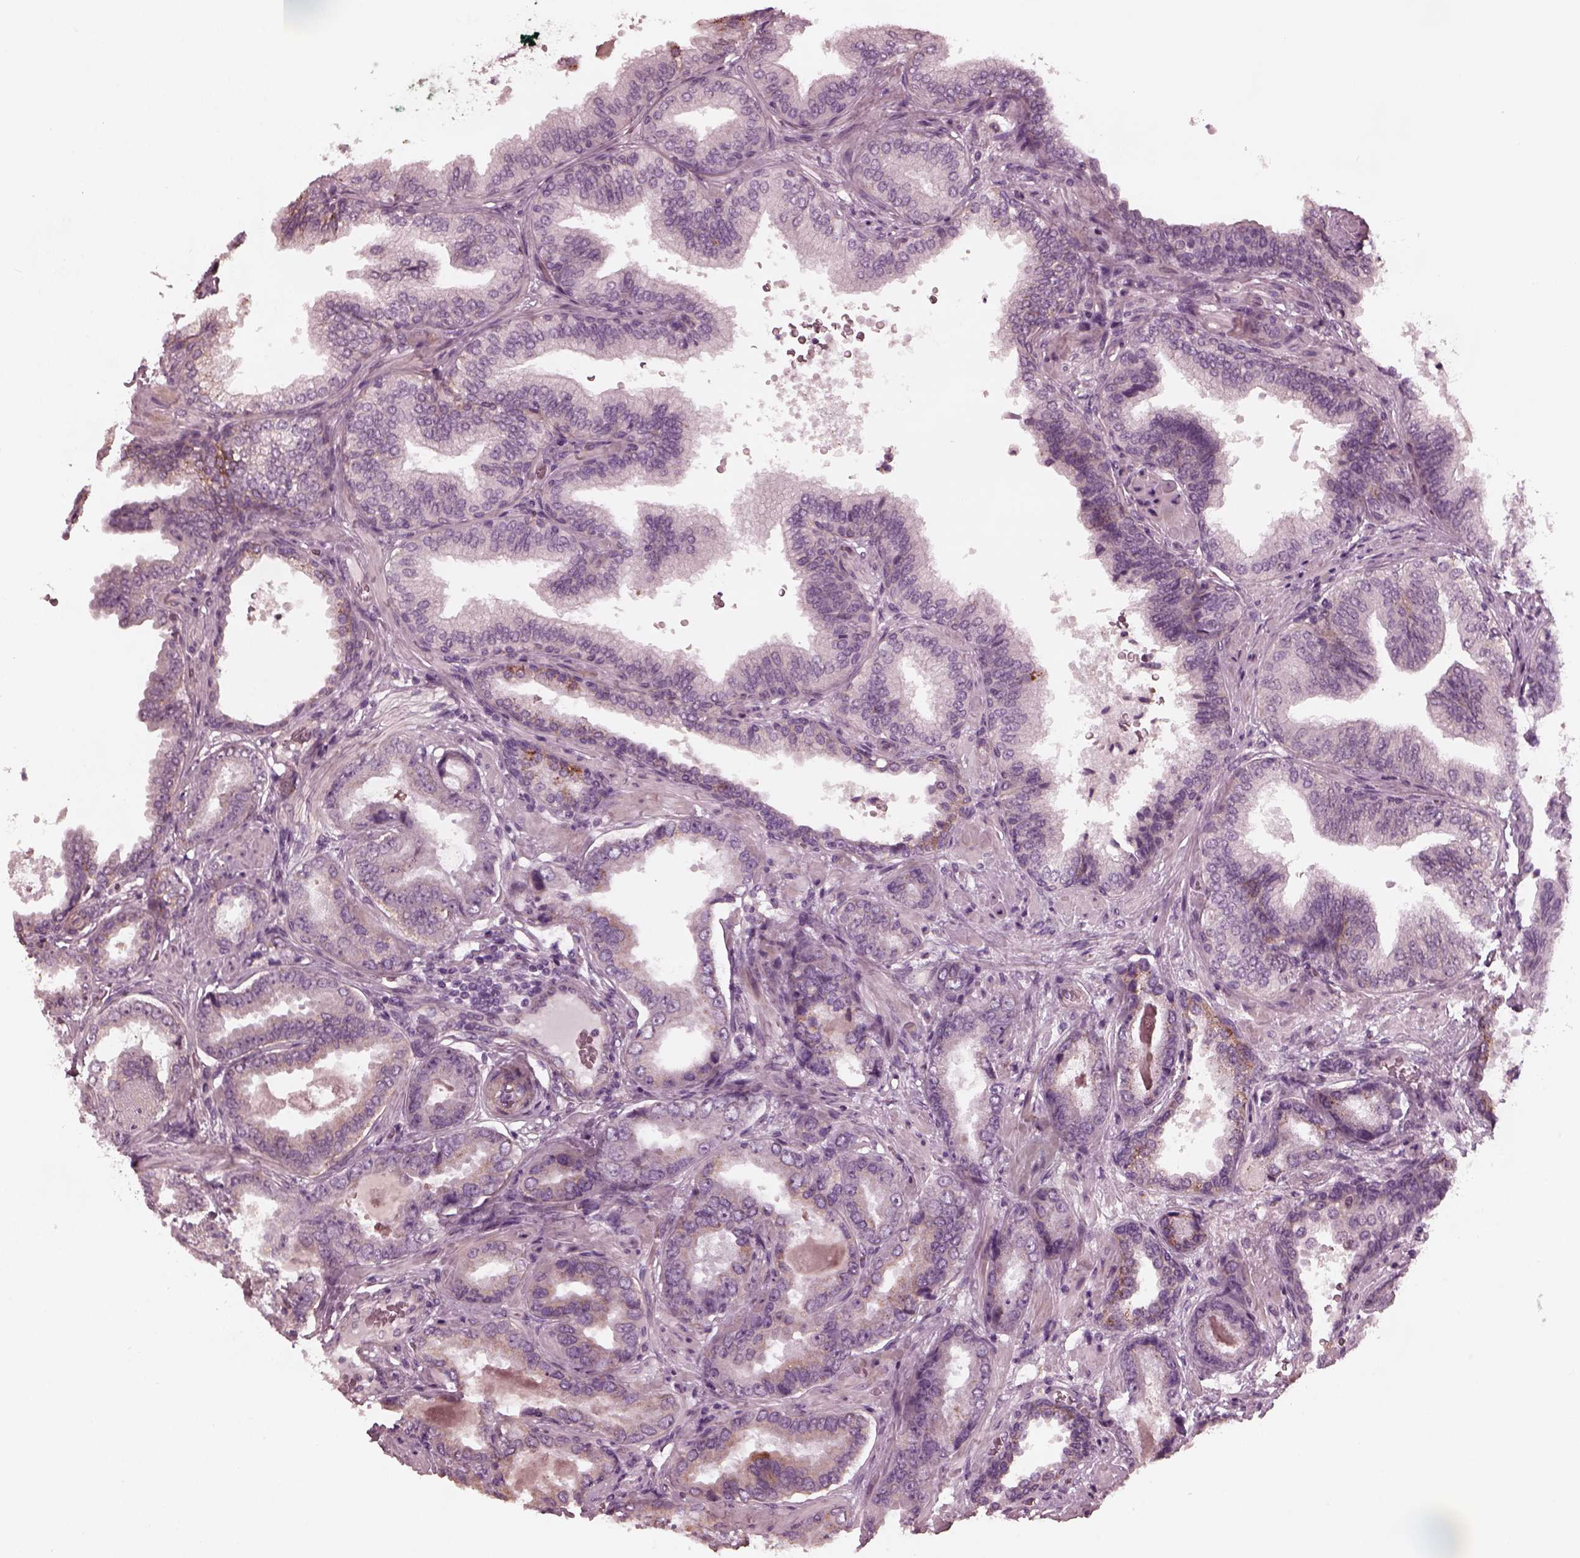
{"staining": {"intensity": "weak", "quantity": ">75%", "location": "cytoplasmic/membranous"}, "tissue": "prostate cancer", "cell_type": "Tumor cells", "image_type": "cancer", "snomed": [{"axis": "morphology", "description": "Adenocarcinoma, NOS"}, {"axis": "topography", "description": "Prostate"}], "caption": "Tumor cells reveal low levels of weak cytoplasmic/membranous positivity in approximately >75% of cells in prostate cancer (adenocarcinoma).", "gene": "KIF6", "patient": {"sex": "male", "age": 64}}